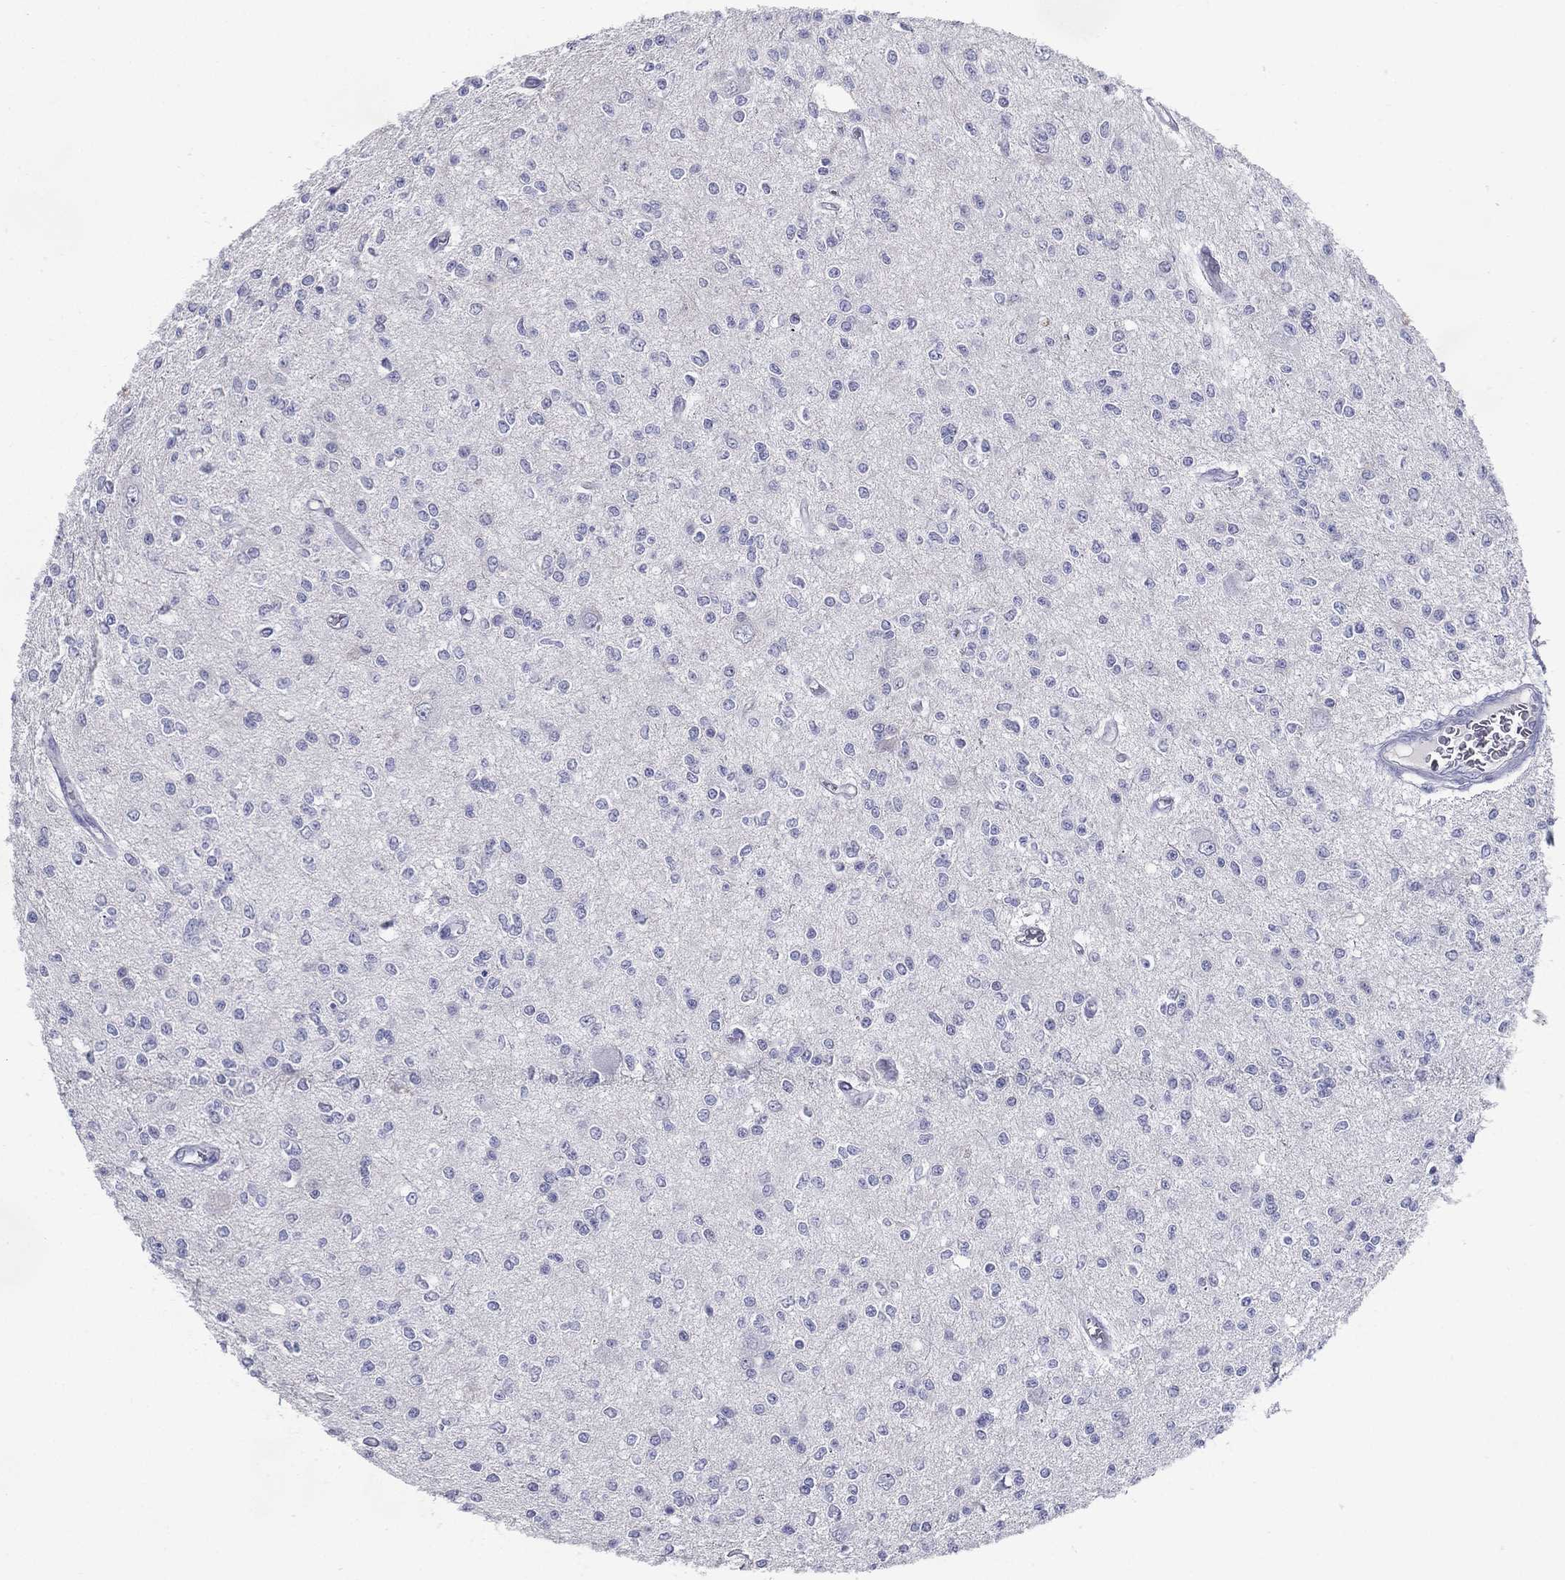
{"staining": {"intensity": "negative", "quantity": "none", "location": "none"}, "tissue": "glioma", "cell_type": "Tumor cells", "image_type": "cancer", "snomed": [{"axis": "morphology", "description": "Glioma, malignant, Low grade"}, {"axis": "topography", "description": "Brain"}], "caption": "Malignant low-grade glioma was stained to show a protein in brown. There is no significant positivity in tumor cells.", "gene": "KIF2C", "patient": {"sex": "male", "age": 67}}